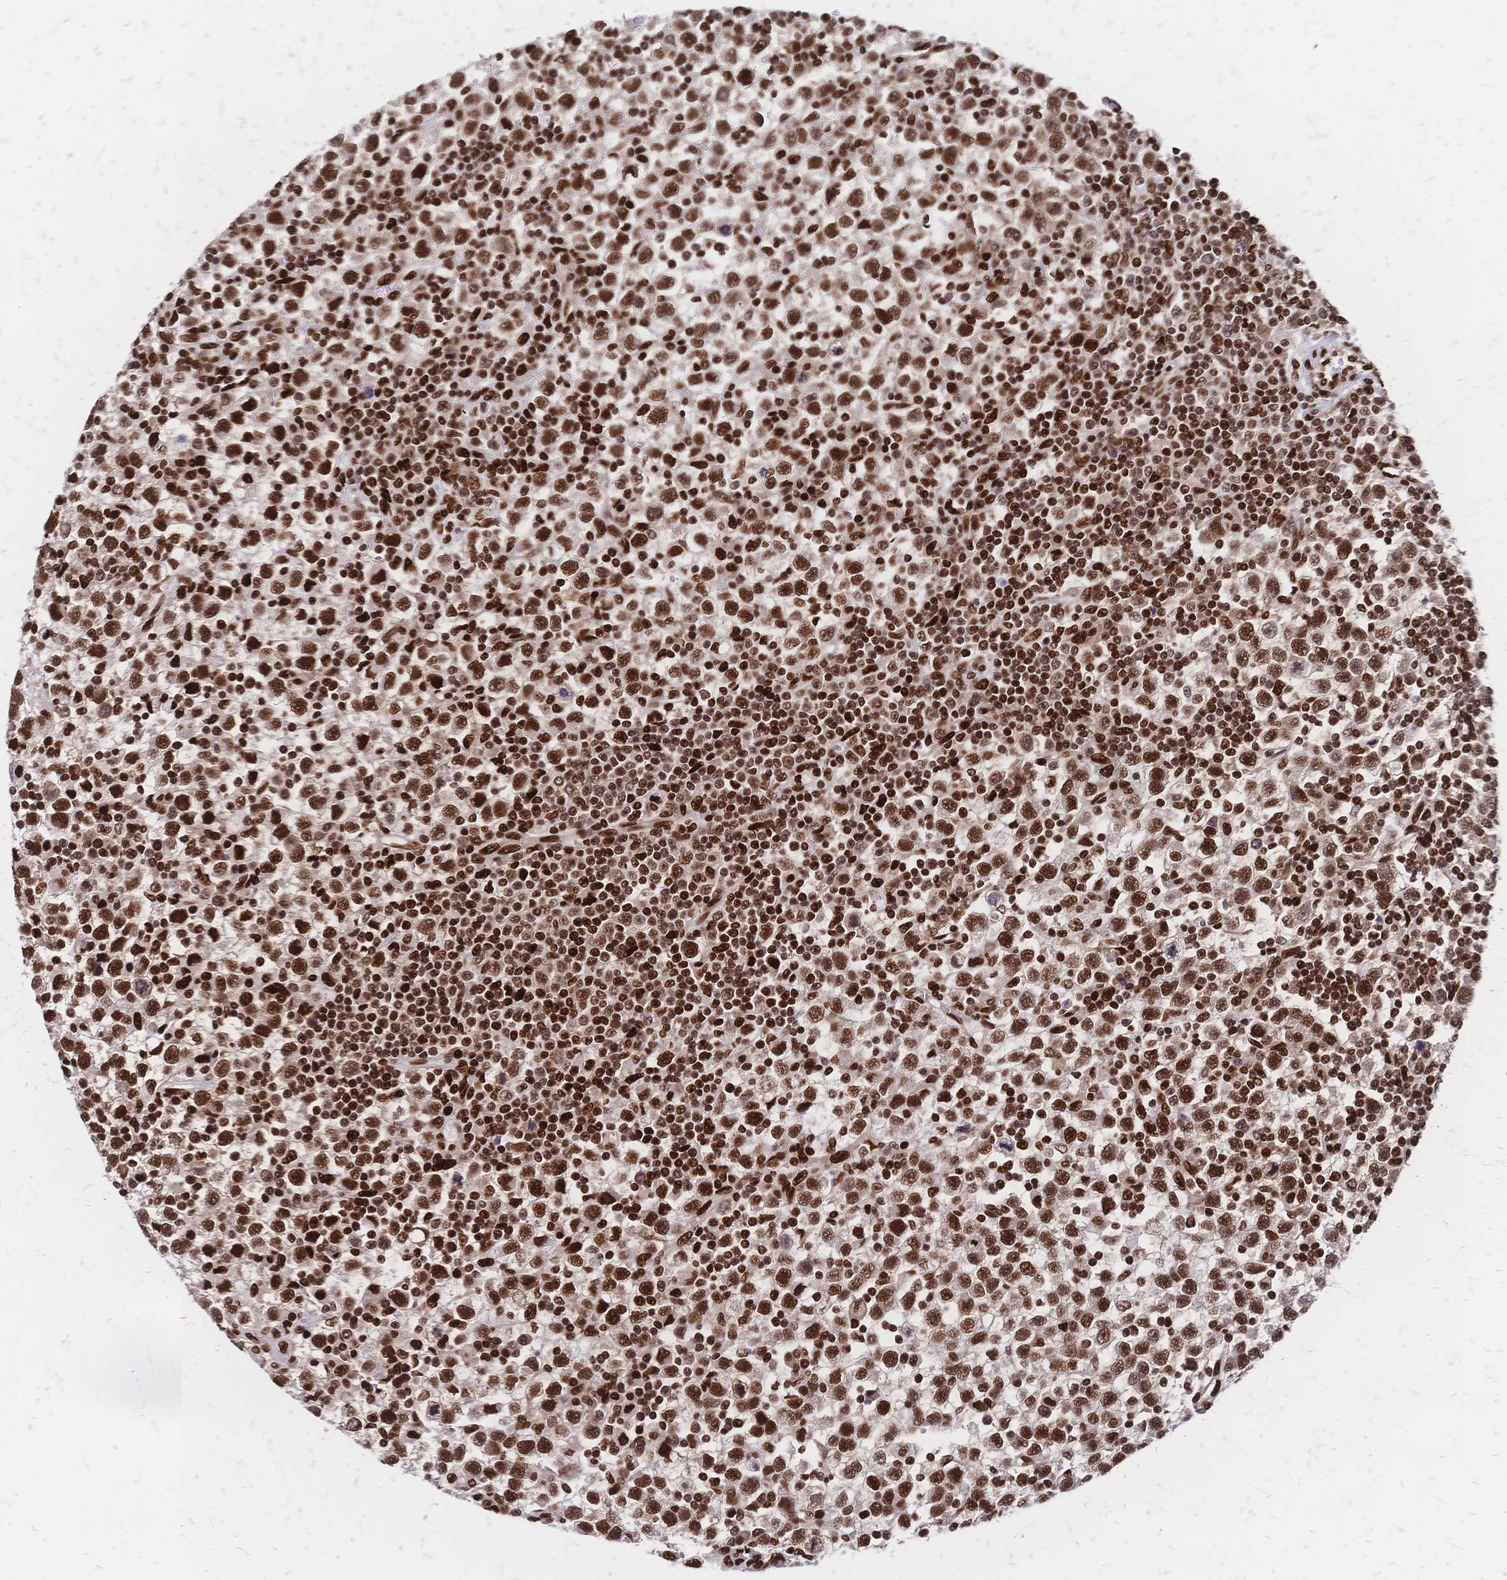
{"staining": {"intensity": "moderate", "quantity": ">75%", "location": "cytoplasmic/membranous,nuclear"}, "tissue": "testis cancer", "cell_type": "Tumor cells", "image_type": "cancer", "snomed": [{"axis": "morphology", "description": "Seminoma, NOS"}, {"axis": "topography", "description": "Testis"}], "caption": "IHC of testis cancer reveals medium levels of moderate cytoplasmic/membranous and nuclear expression in approximately >75% of tumor cells. Nuclei are stained in blue.", "gene": "HDGF", "patient": {"sex": "male", "age": 34}}